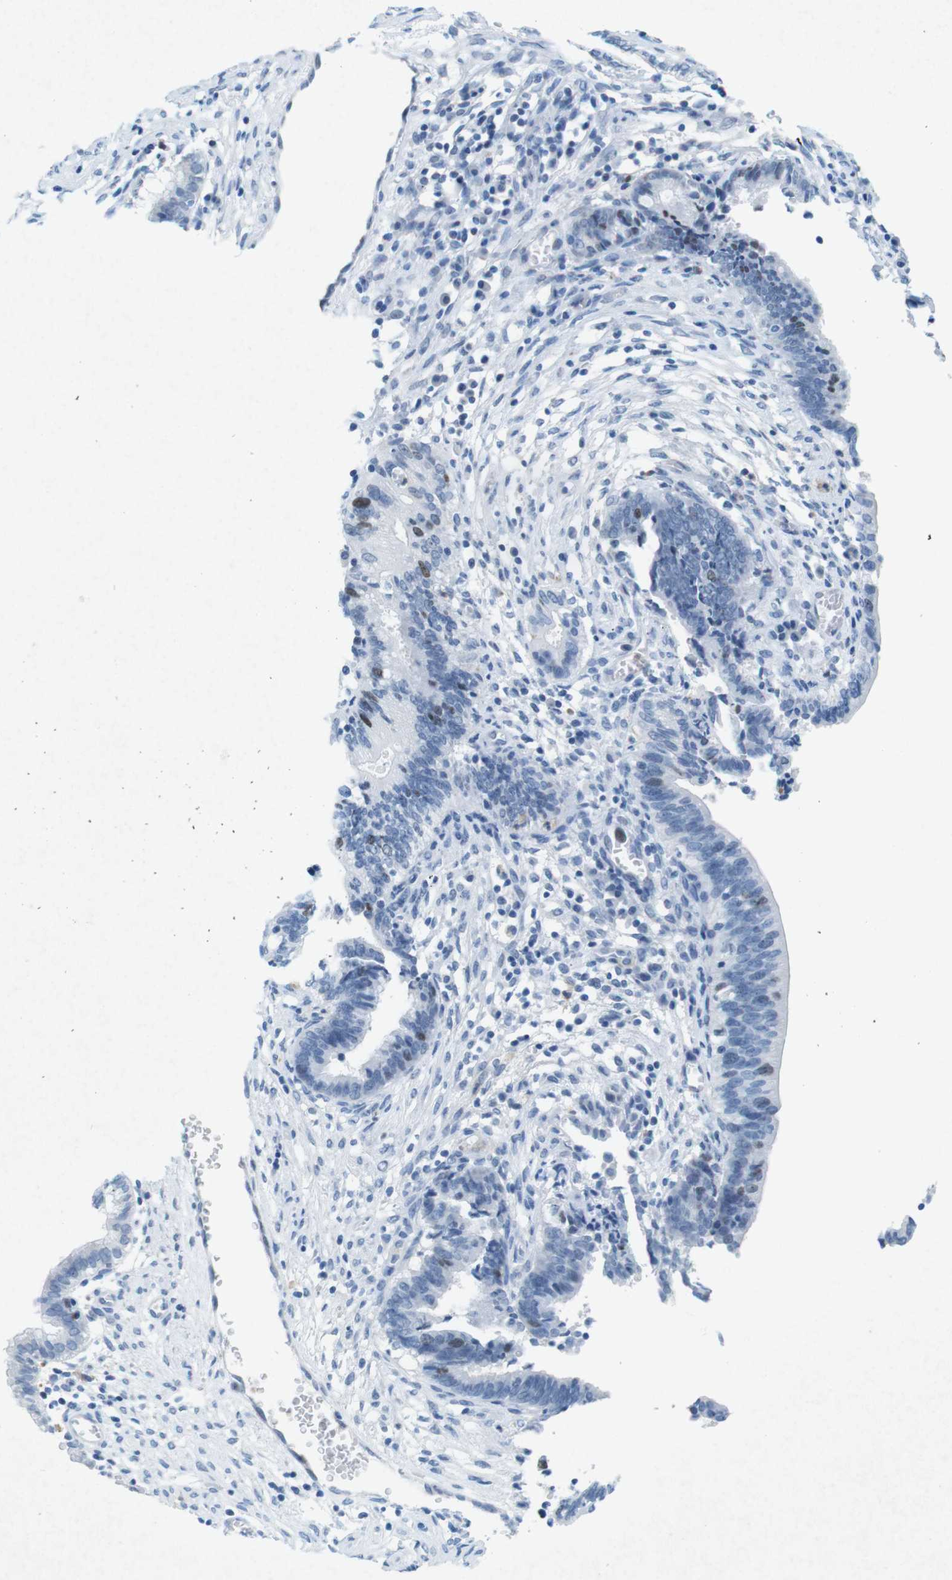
{"staining": {"intensity": "negative", "quantity": "none", "location": "none"}, "tissue": "cervical cancer", "cell_type": "Tumor cells", "image_type": "cancer", "snomed": [{"axis": "morphology", "description": "Adenocarcinoma, NOS"}, {"axis": "topography", "description": "Cervix"}], "caption": "A high-resolution micrograph shows IHC staining of cervical cancer, which displays no significant positivity in tumor cells.", "gene": "CTAG1B", "patient": {"sex": "female", "age": 44}}